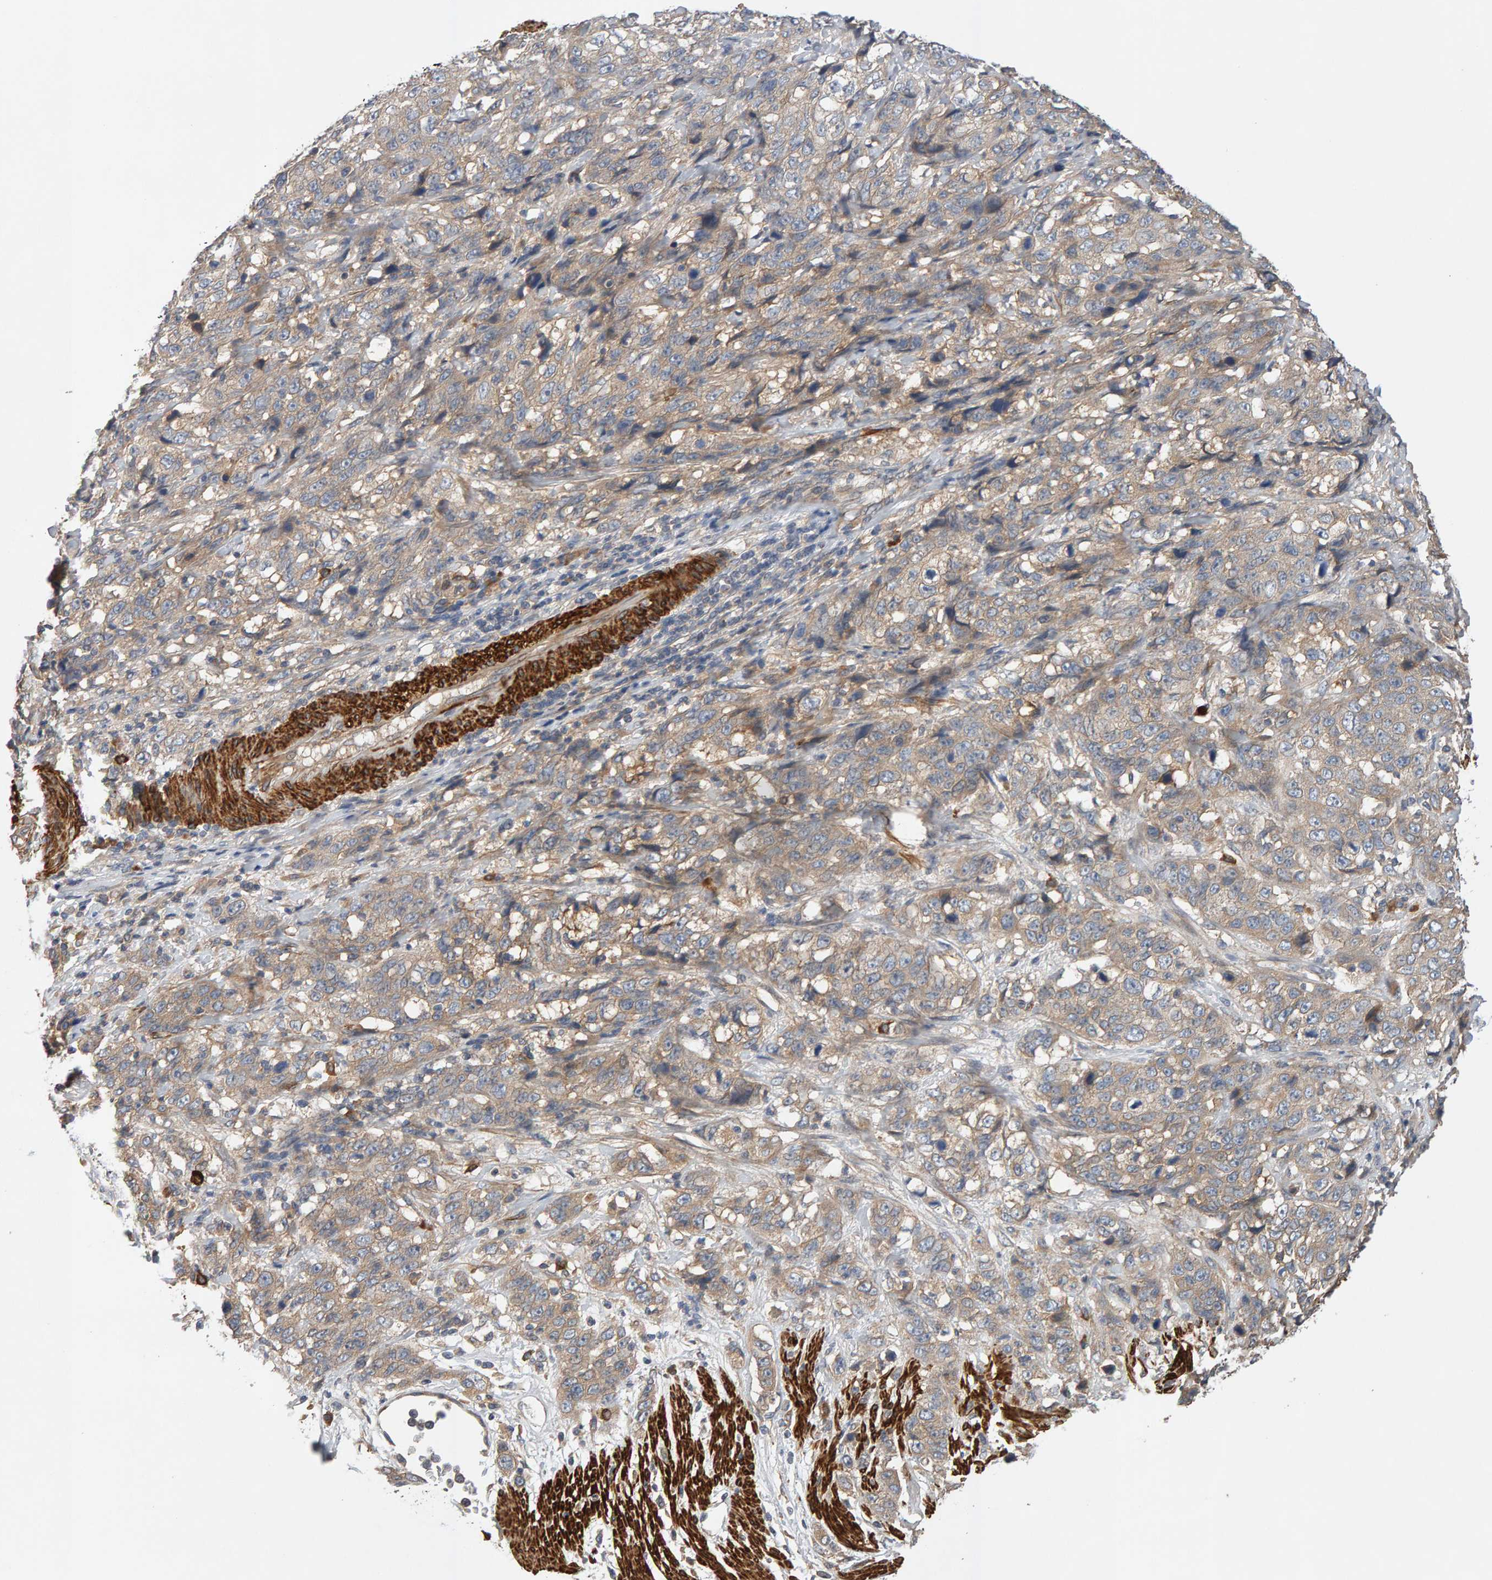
{"staining": {"intensity": "weak", "quantity": "25%-75%", "location": "cytoplasmic/membranous"}, "tissue": "stomach cancer", "cell_type": "Tumor cells", "image_type": "cancer", "snomed": [{"axis": "morphology", "description": "Adenocarcinoma, NOS"}, {"axis": "topography", "description": "Stomach"}], "caption": "High-magnification brightfield microscopy of stomach cancer (adenocarcinoma) stained with DAB (brown) and counterstained with hematoxylin (blue). tumor cells exhibit weak cytoplasmic/membranous positivity is seen in approximately25%-75% of cells. (Stains: DAB in brown, nuclei in blue, Microscopy: brightfield microscopy at high magnification).", "gene": "RNF19A", "patient": {"sex": "male", "age": 48}}